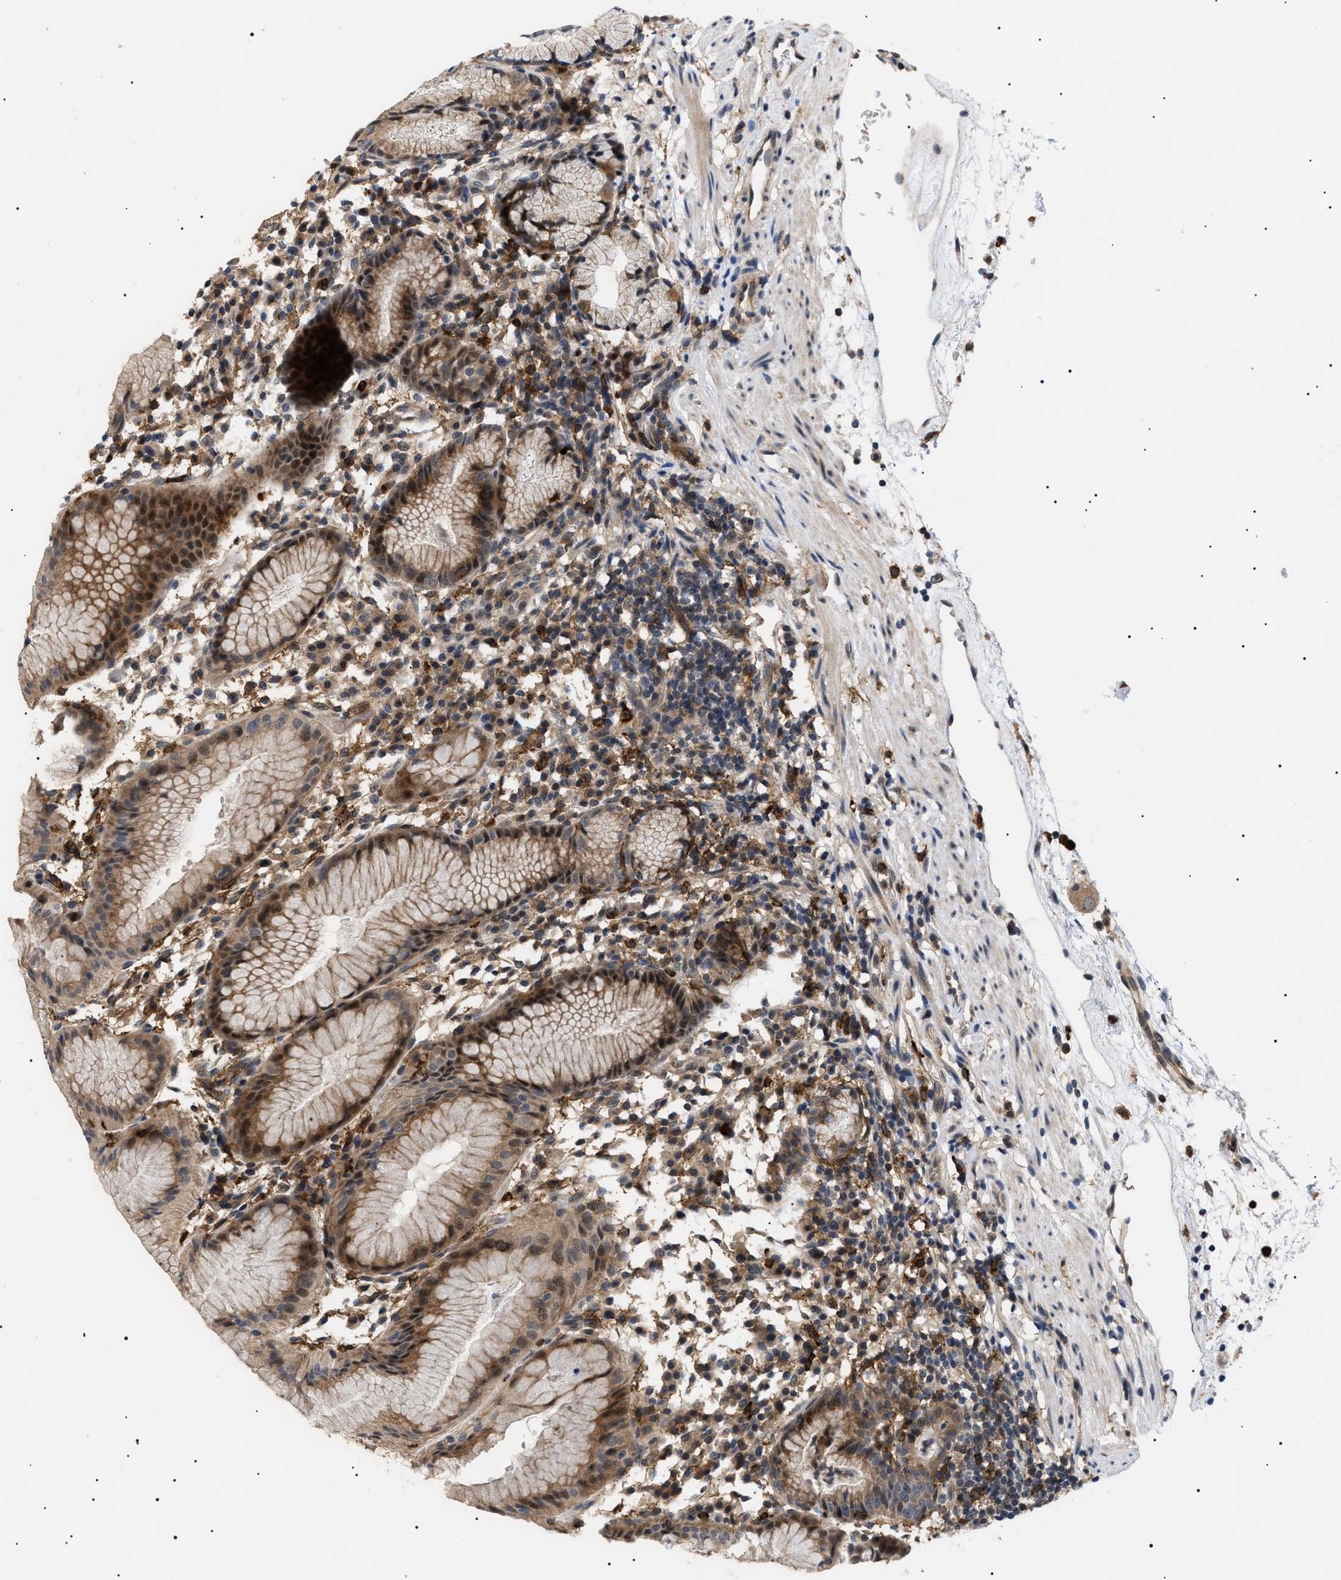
{"staining": {"intensity": "moderate", "quantity": ">75%", "location": "cytoplasmic/membranous"}, "tissue": "stomach", "cell_type": "Glandular cells", "image_type": "normal", "snomed": [{"axis": "morphology", "description": "Normal tissue, NOS"}, {"axis": "topography", "description": "Stomach"}, {"axis": "topography", "description": "Stomach, lower"}], "caption": "A medium amount of moderate cytoplasmic/membranous positivity is seen in approximately >75% of glandular cells in benign stomach. The protein is stained brown, and the nuclei are stained in blue (DAB (3,3'-diaminobenzidine) IHC with brightfield microscopy, high magnification).", "gene": "CD300A", "patient": {"sex": "female", "age": 75}}